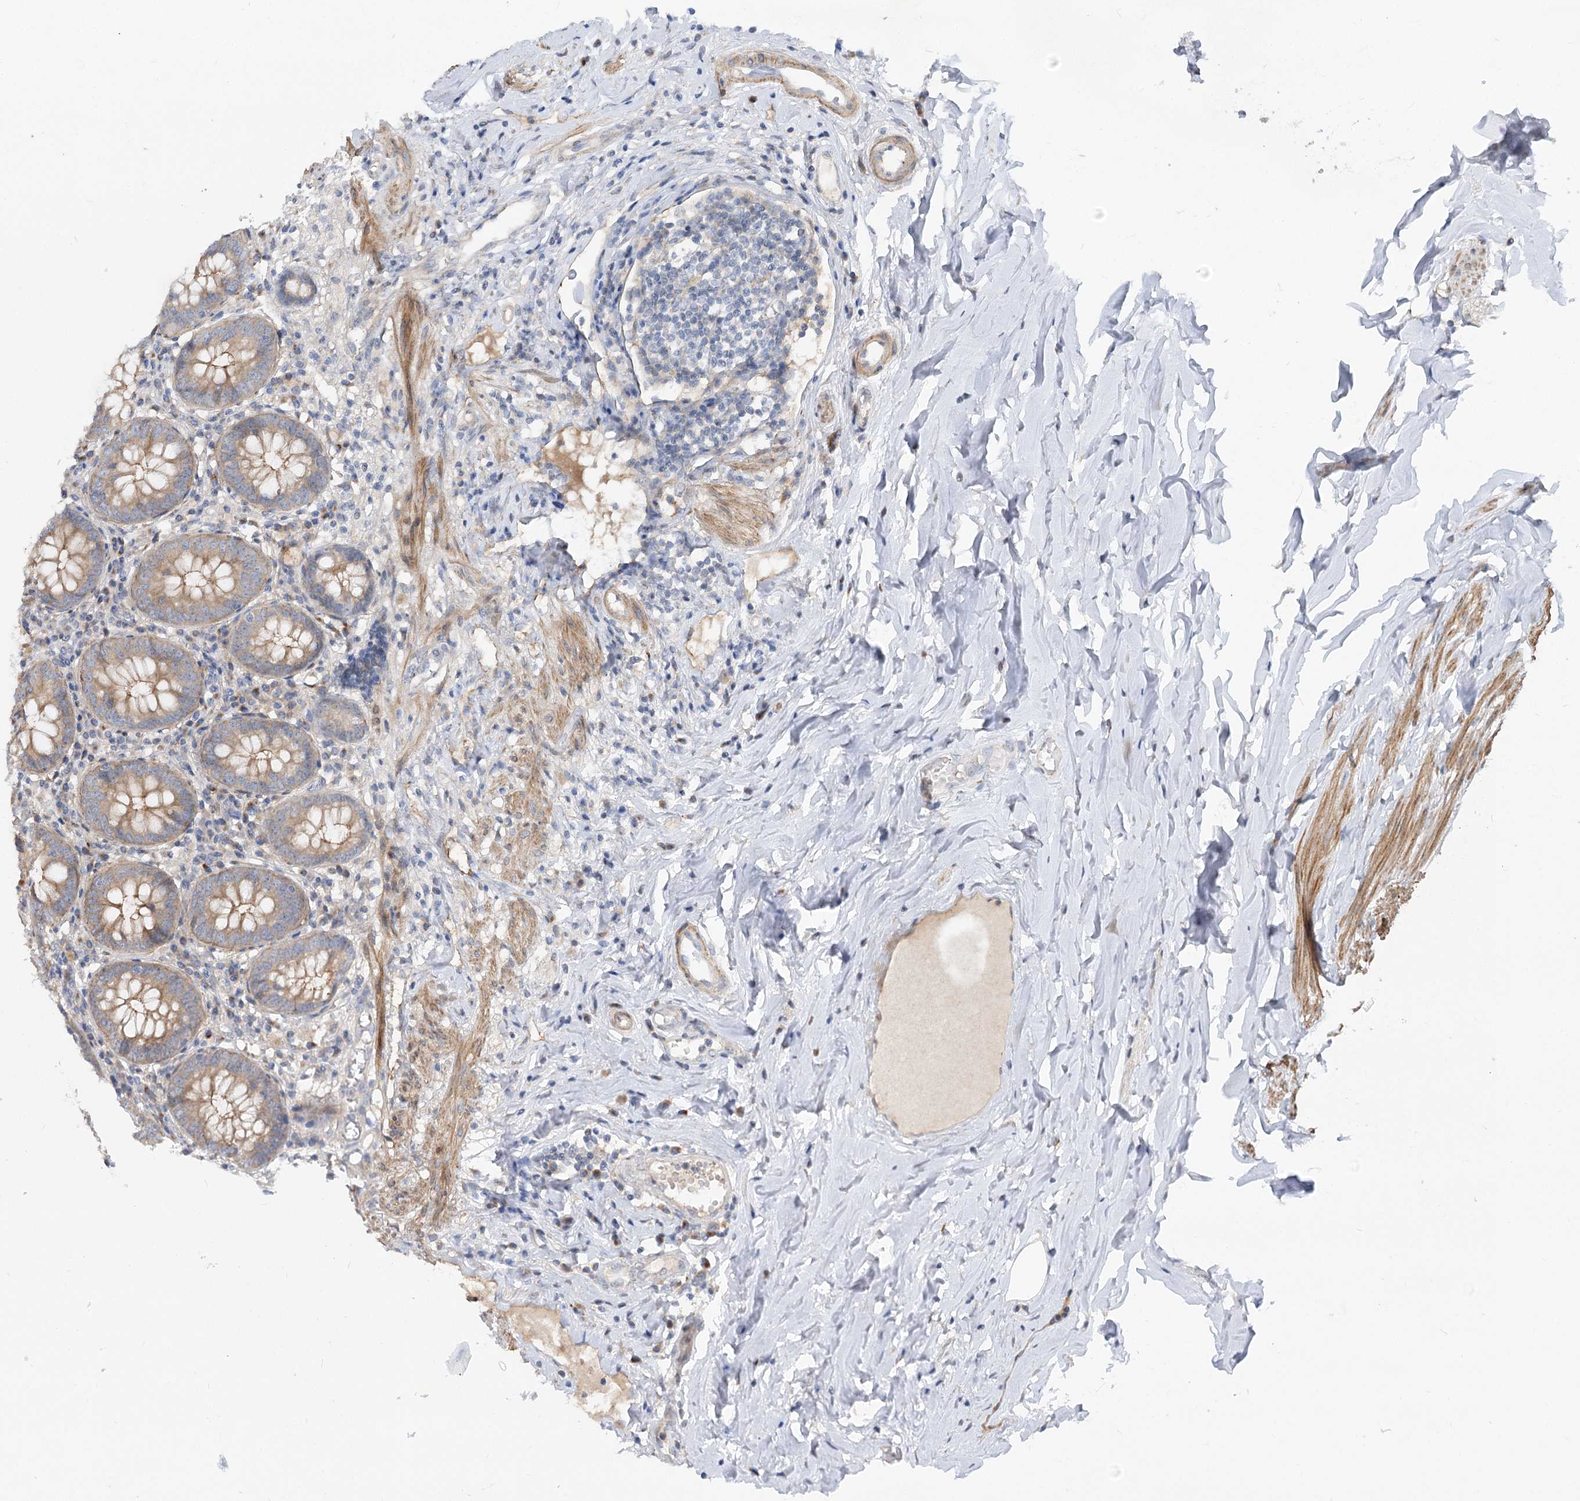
{"staining": {"intensity": "moderate", "quantity": ">75%", "location": "cytoplasmic/membranous"}, "tissue": "appendix", "cell_type": "Glandular cells", "image_type": "normal", "snomed": [{"axis": "morphology", "description": "Normal tissue, NOS"}, {"axis": "topography", "description": "Appendix"}], "caption": "A brown stain labels moderate cytoplasmic/membranous staining of a protein in glandular cells of normal human appendix.", "gene": "FGF19", "patient": {"sex": "female", "age": 54}}